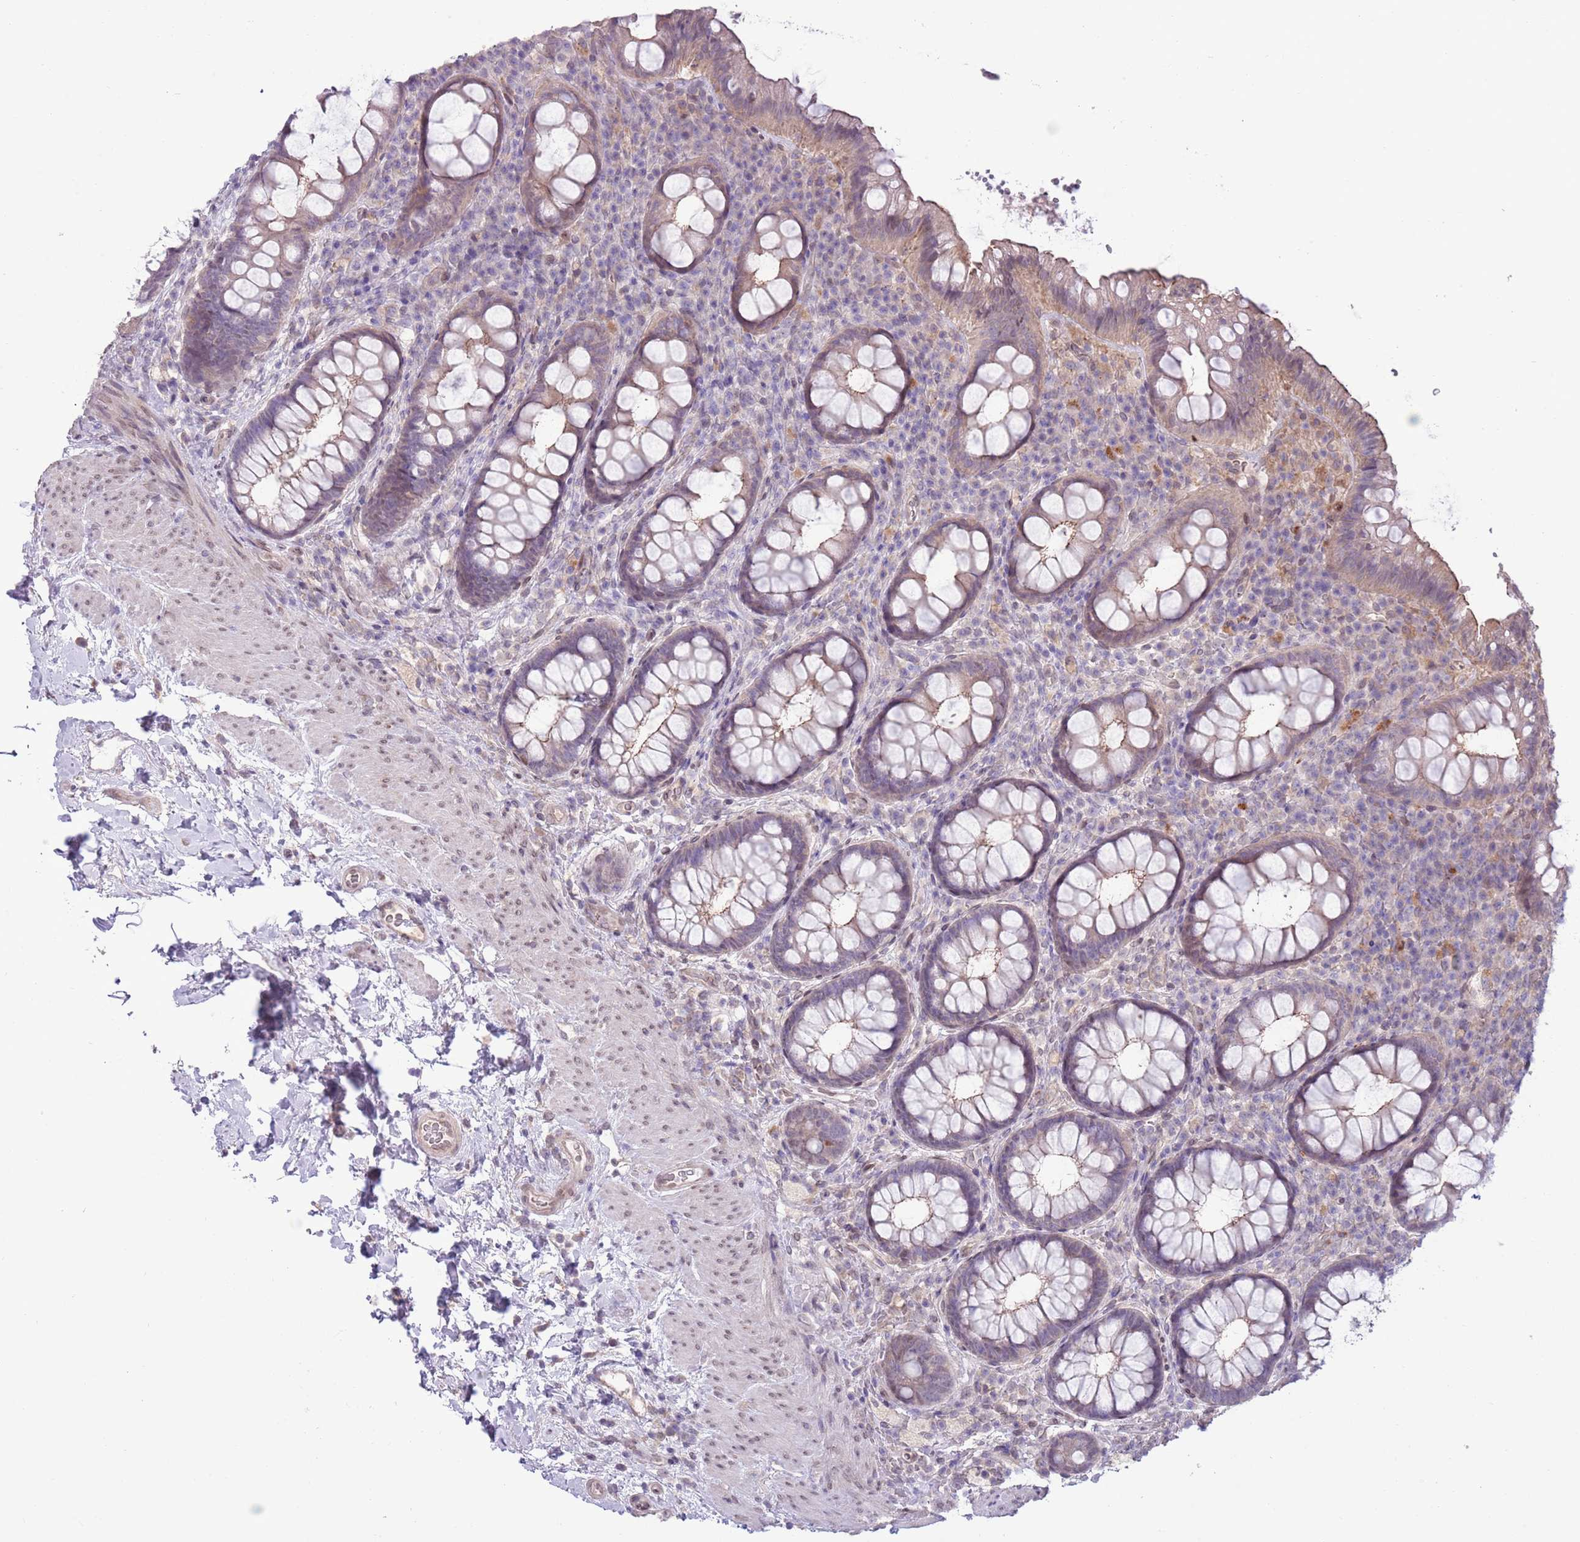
{"staining": {"intensity": "strong", "quantity": "<25%", "location": "nuclear"}, "tissue": "rectum", "cell_type": "Glandular cells", "image_type": "normal", "snomed": [{"axis": "morphology", "description": "Normal tissue, NOS"}, {"axis": "topography", "description": "Rectum"}, {"axis": "topography", "description": "Peripheral nerve tissue"}], "caption": "Approximately <25% of glandular cells in normal rectum display strong nuclear protein staining as visualized by brown immunohistochemical staining.", "gene": "CCND2", "patient": {"sex": "female", "age": 69}}